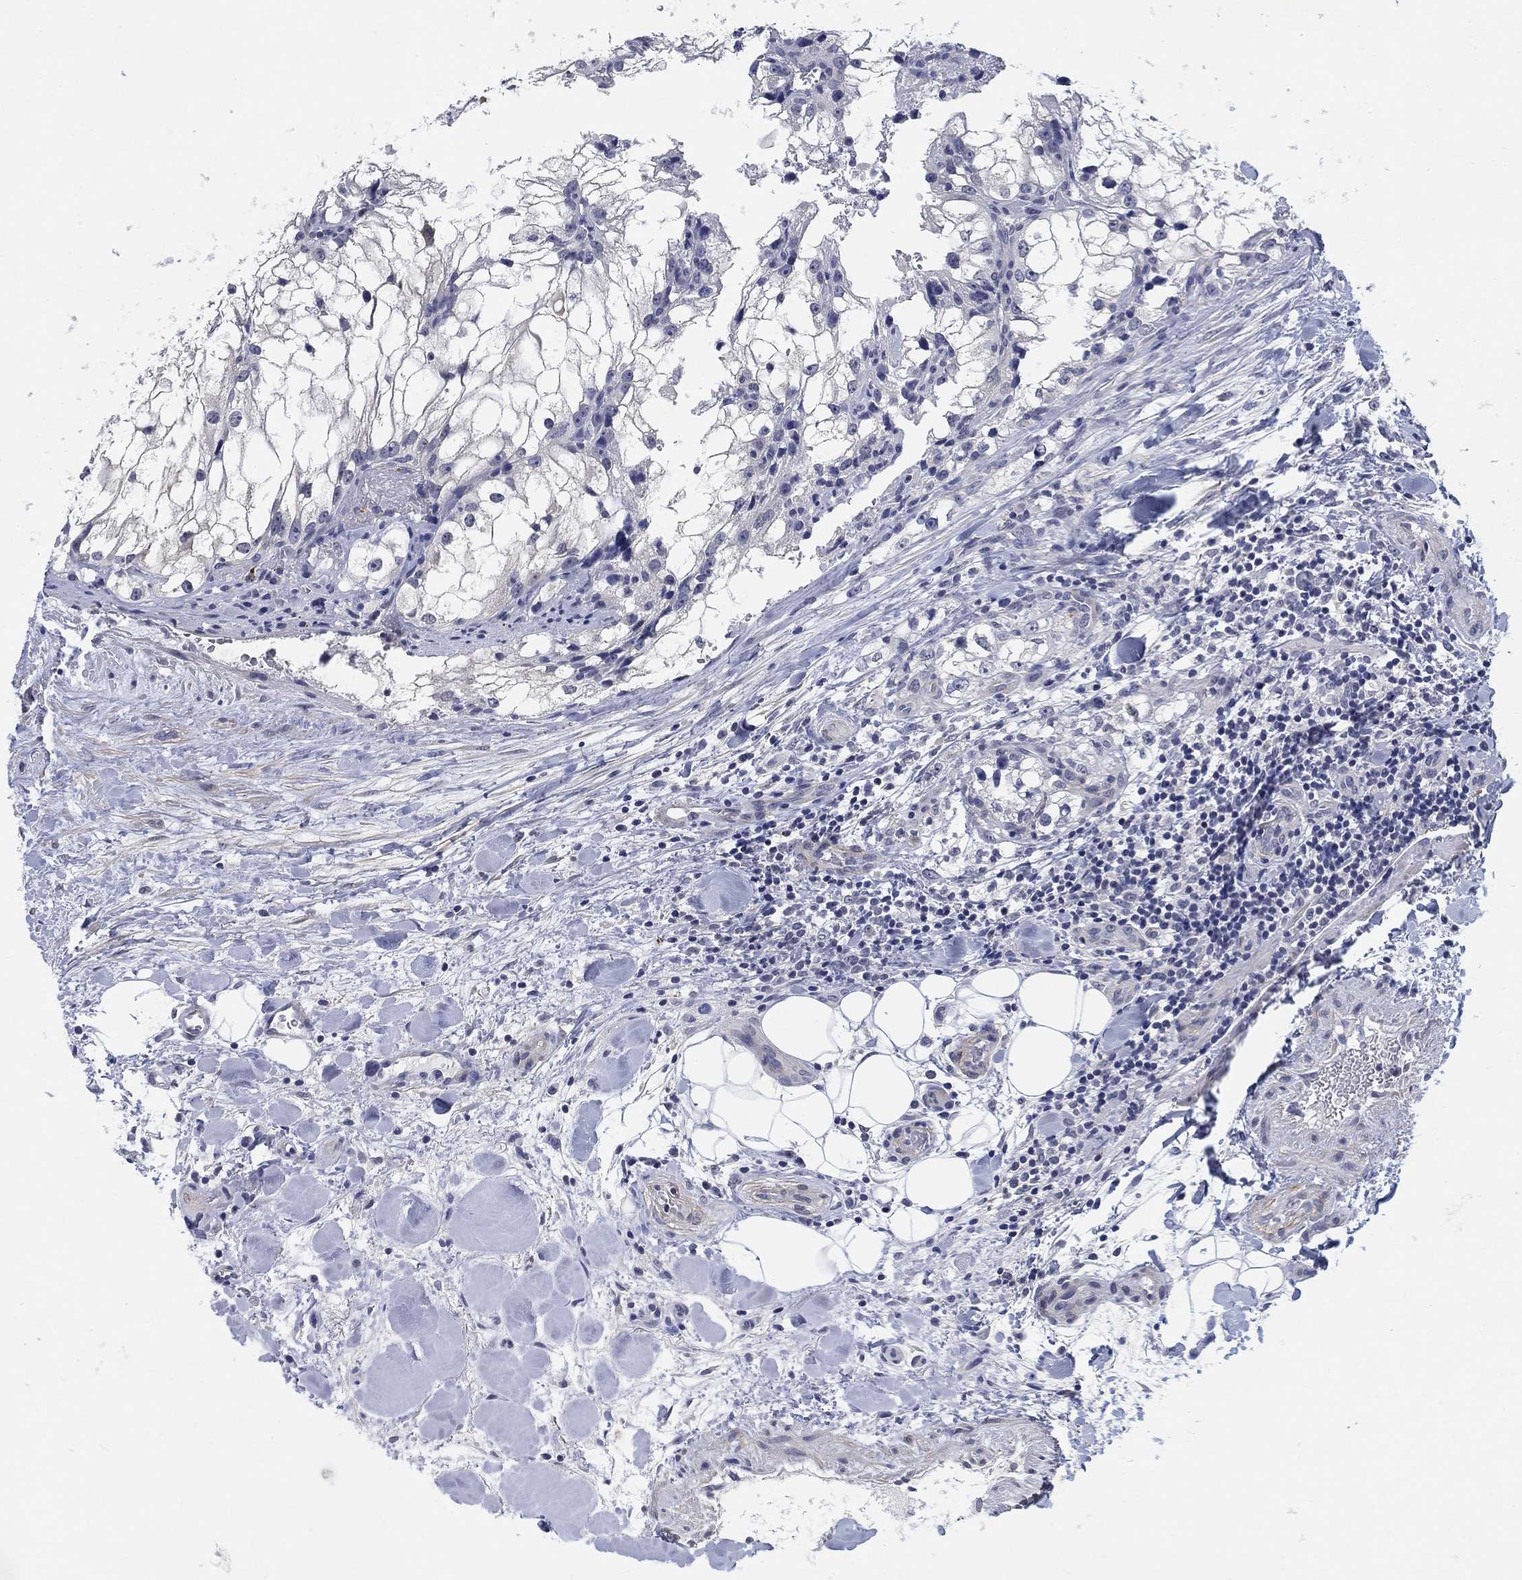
{"staining": {"intensity": "negative", "quantity": "none", "location": "none"}, "tissue": "renal cancer", "cell_type": "Tumor cells", "image_type": "cancer", "snomed": [{"axis": "morphology", "description": "Adenocarcinoma, NOS"}, {"axis": "topography", "description": "Kidney"}], "caption": "Renal cancer was stained to show a protein in brown. There is no significant staining in tumor cells.", "gene": "OTUB2", "patient": {"sex": "male", "age": 59}}